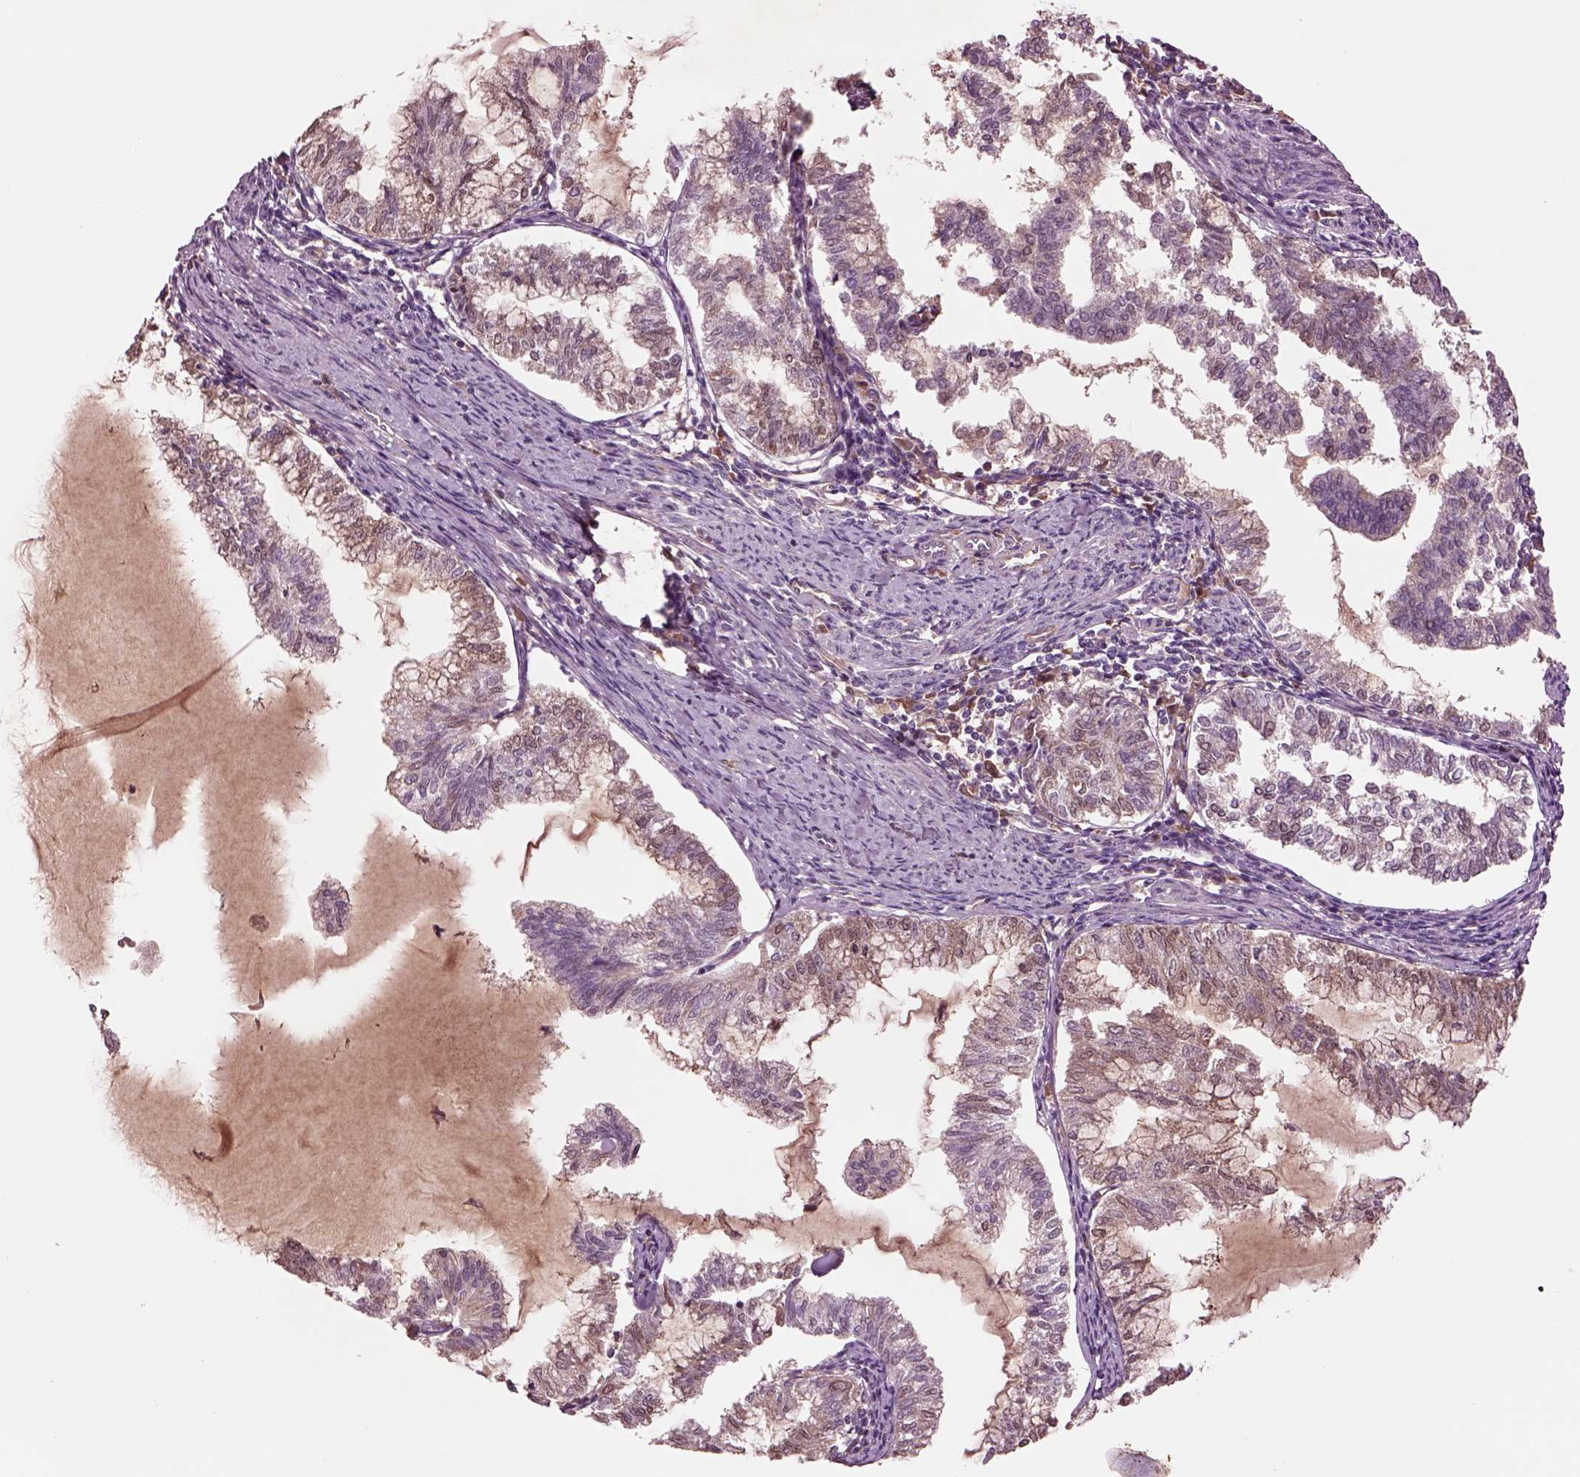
{"staining": {"intensity": "weak", "quantity": "<25%", "location": "cytoplasmic/membranous,nuclear"}, "tissue": "endometrial cancer", "cell_type": "Tumor cells", "image_type": "cancer", "snomed": [{"axis": "morphology", "description": "Adenocarcinoma, NOS"}, {"axis": "topography", "description": "Endometrium"}], "caption": "This is an immunohistochemistry micrograph of human adenocarcinoma (endometrial). There is no staining in tumor cells.", "gene": "HTR1B", "patient": {"sex": "female", "age": 79}}